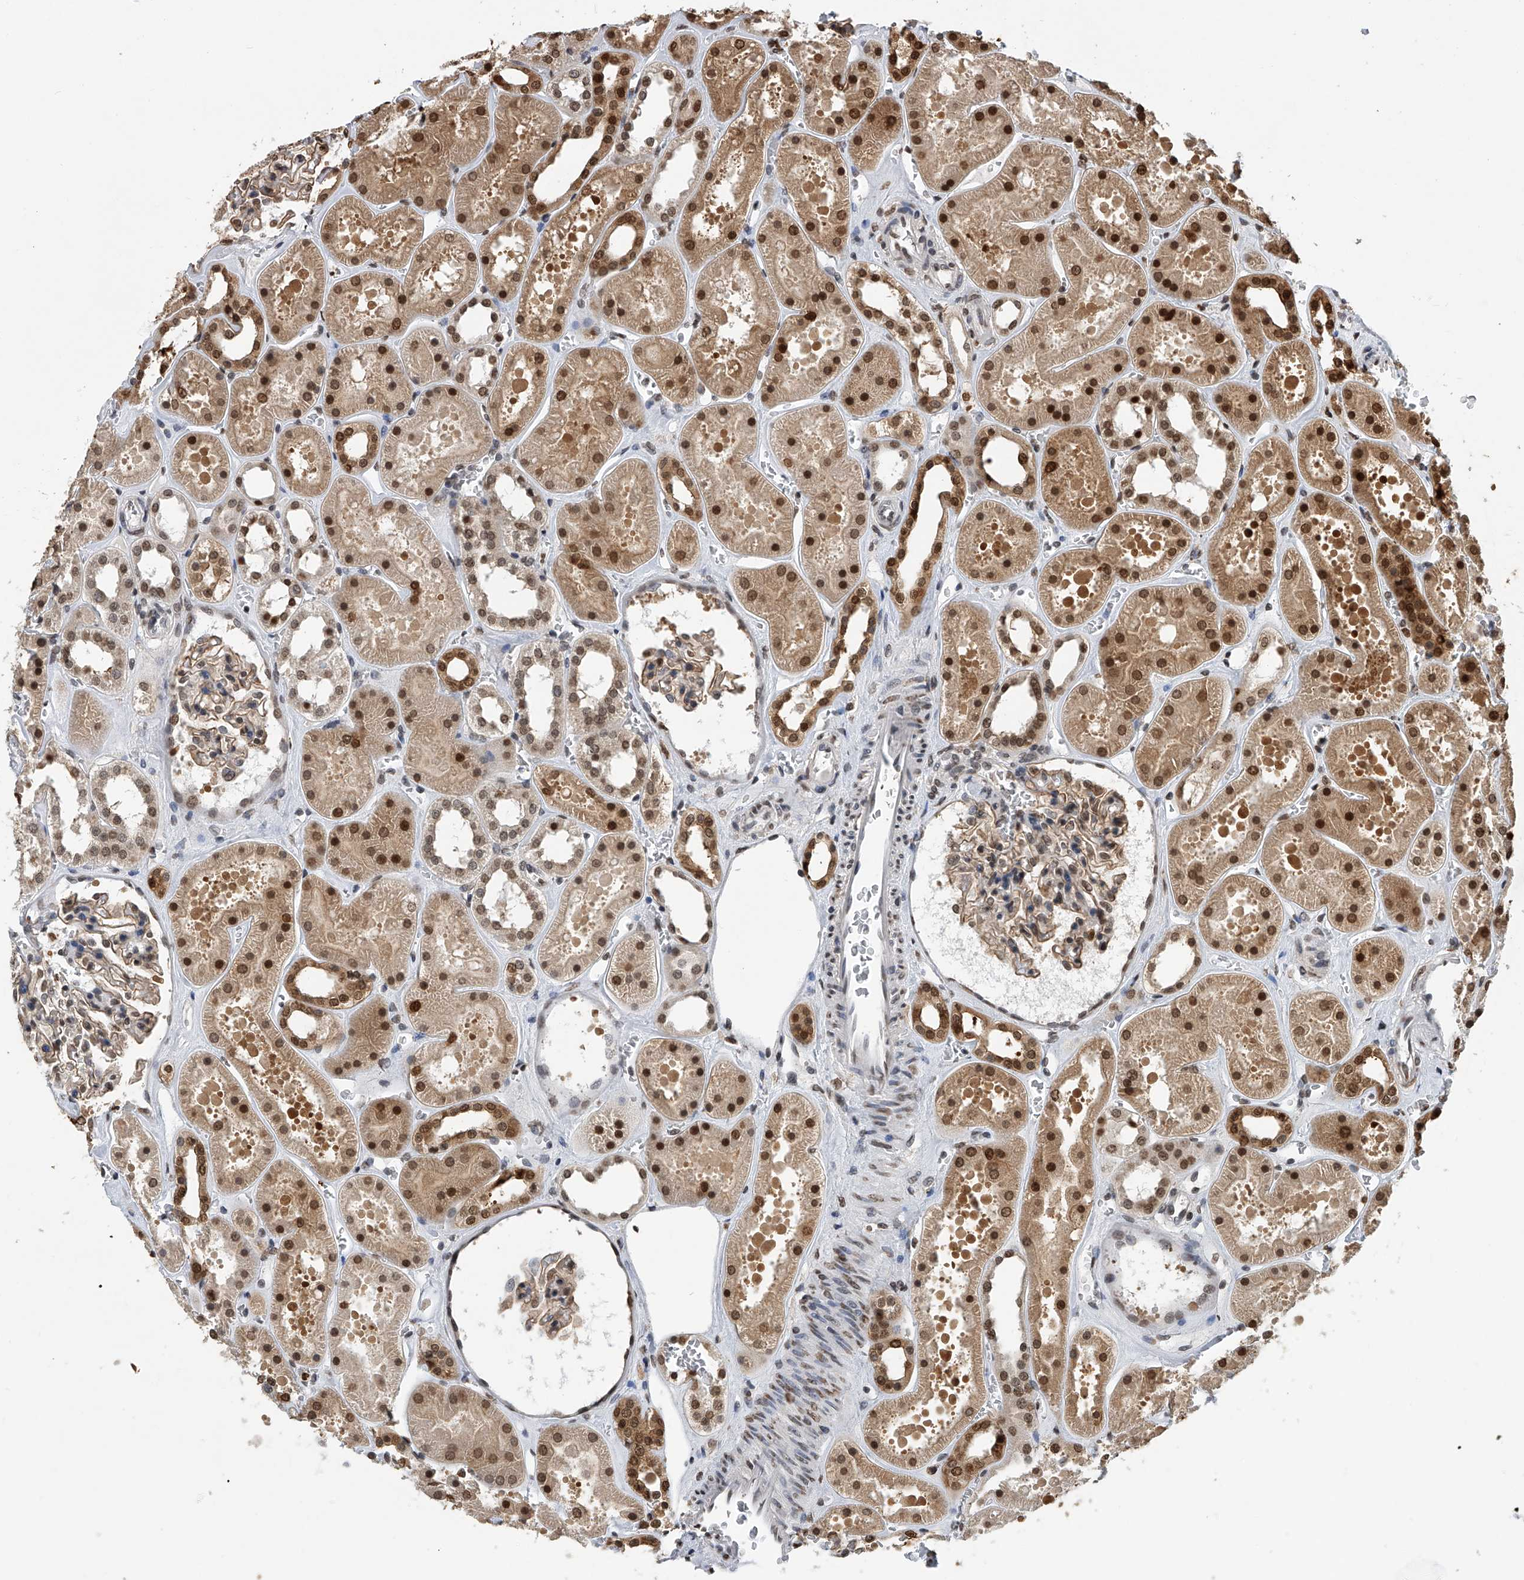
{"staining": {"intensity": "moderate", "quantity": "25%-75%", "location": "cytoplasmic/membranous,nuclear"}, "tissue": "kidney", "cell_type": "Cells in glomeruli", "image_type": "normal", "snomed": [{"axis": "morphology", "description": "Normal tissue, NOS"}, {"axis": "topography", "description": "Kidney"}], "caption": "Immunohistochemistry of benign kidney displays medium levels of moderate cytoplasmic/membranous,nuclear positivity in approximately 25%-75% of cells in glomeruli. The staining is performed using DAB (3,3'-diaminobenzidine) brown chromogen to label protein expression. The nuclei are counter-stained blue using hematoxylin.", "gene": "CFAP410", "patient": {"sex": "female", "age": 41}}